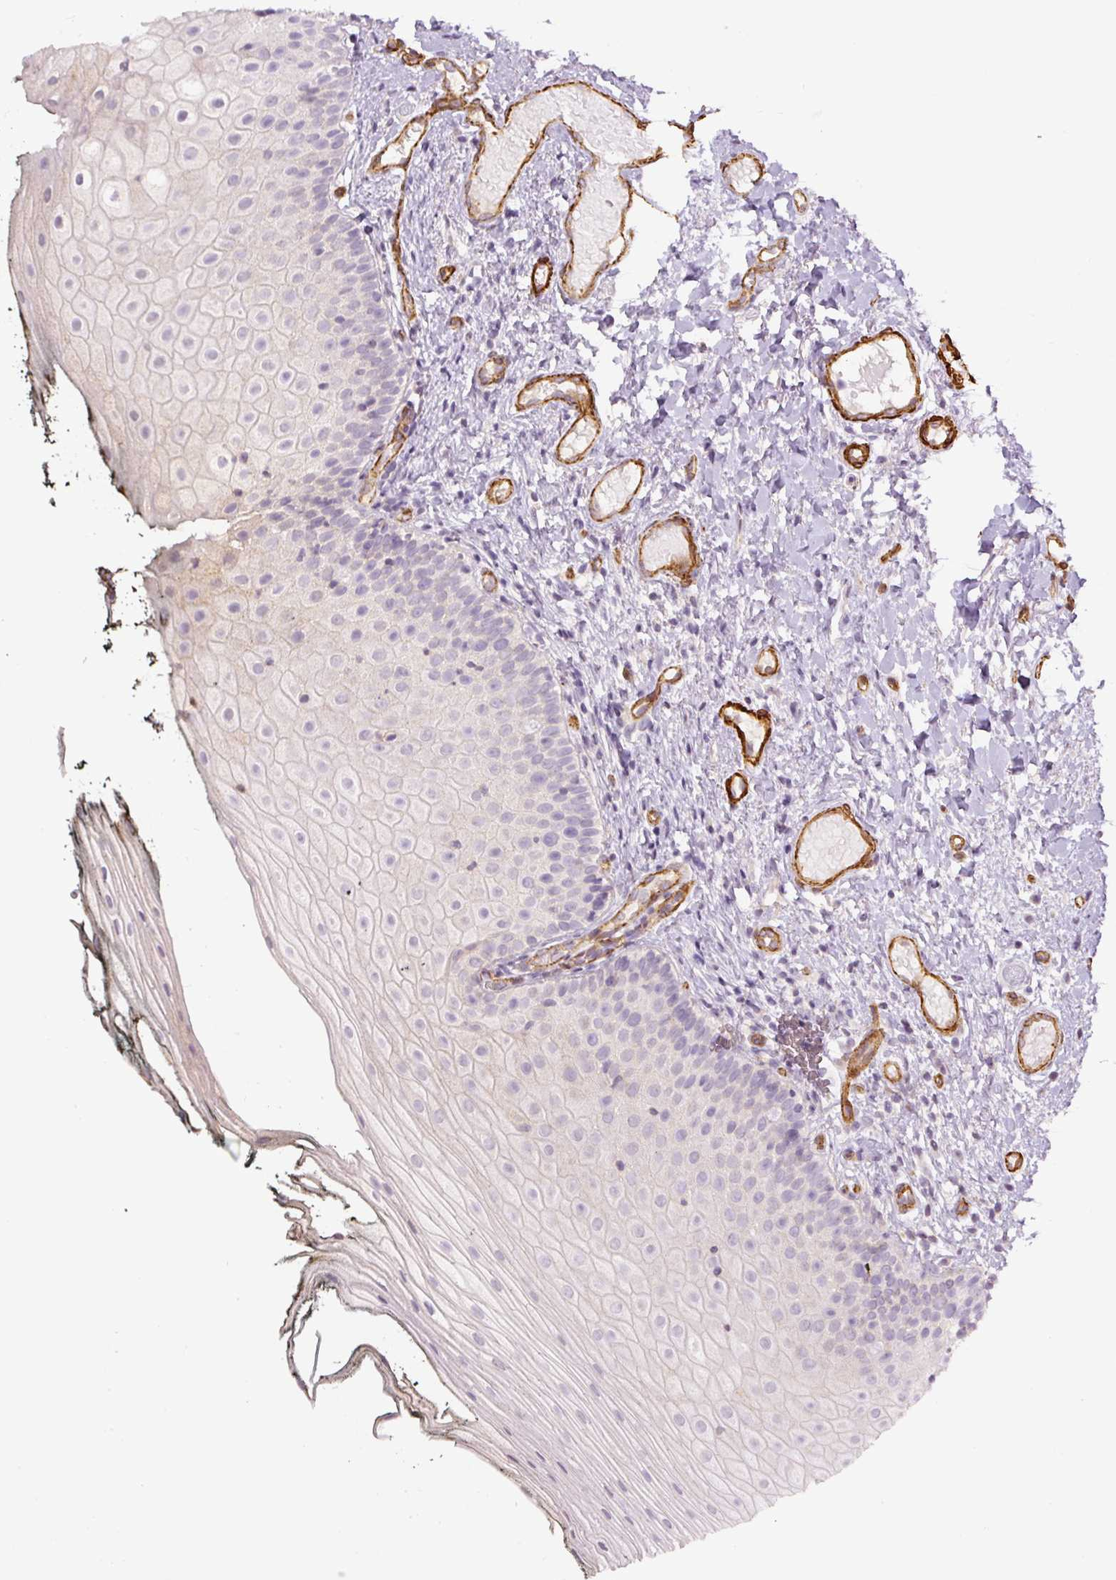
{"staining": {"intensity": "negative", "quantity": "none", "location": "none"}, "tissue": "oral mucosa", "cell_type": "Squamous epithelial cells", "image_type": "normal", "snomed": [{"axis": "morphology", "description": "Normal tissue, NOS"}, {"axis": "topography", "description": "Oral tissue"}], "caption": "Histopathology image shows no significant protein staining in squamous epithelial cells of normal oral mucosa. (Brightfield microscopy of DAB (3,3'-diaminobenzidine) immunohistochemistry at high magnification).", "gene": "MYL12A", "patient": {"sex": "male", "age": 75}}